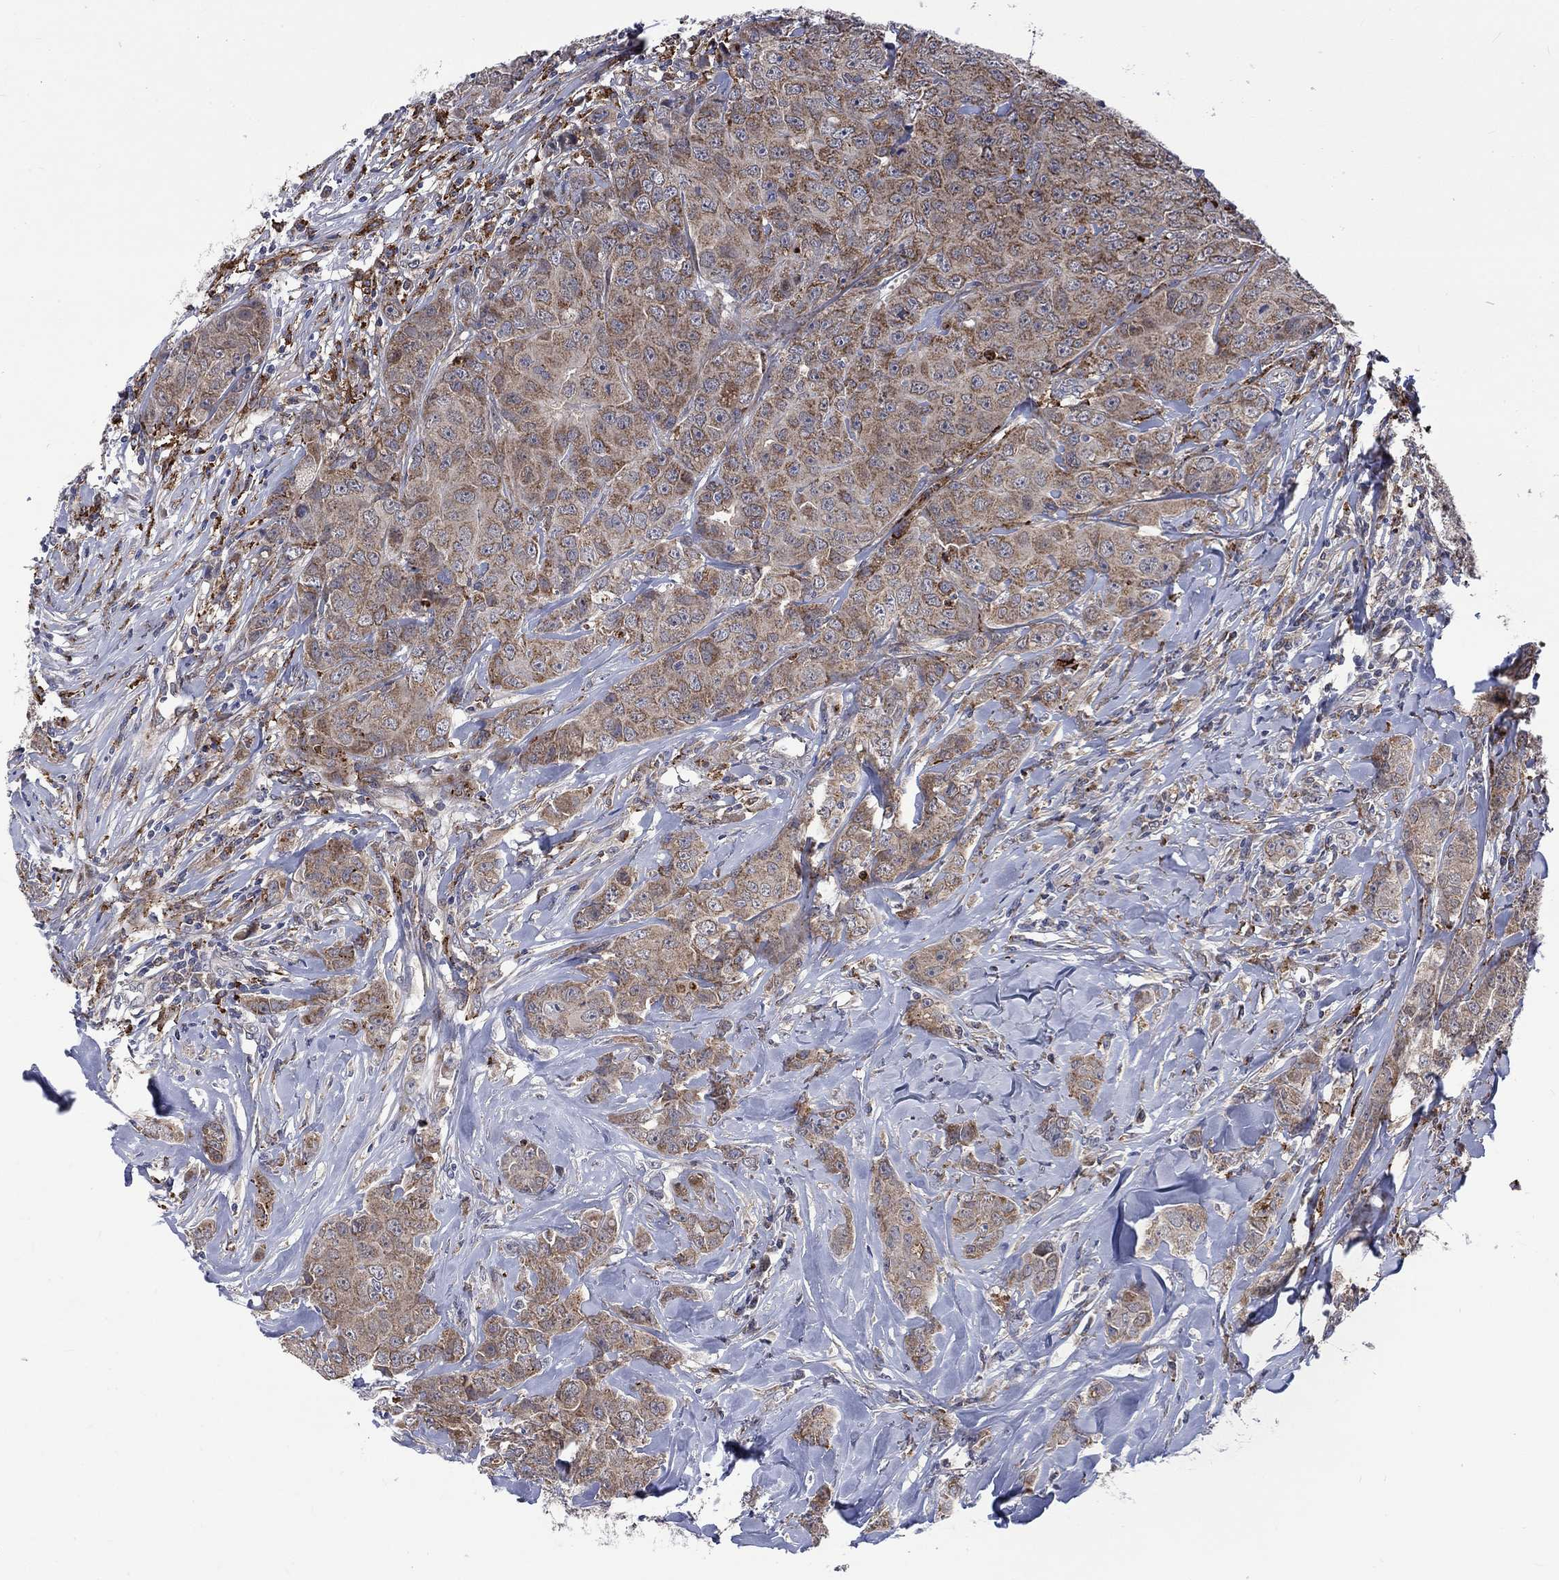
{"staining": {"intensity": "moderate", "quantity": ">75%", "location": "cytoplasmic/membranous"}, "tissue": "breast cancer", "cell_type": "Tumor cells", "image_type": "cancer", "snomed": [{"axis": "morphology", "description": "Duct carcinoma"}, {"axis": "topography", "description": "Breast"}], "caption": "Immunohistochemistry histopathology image of neoplastic tissue: human infiltrating ductal carcinoma (breast) stained using immunohistochemistry (IHC) shows medium levels of moderate protein expression localized specifically in the cytoplasmic/membranous of tumor cells, appearing as a cytoplasmic/membranous brown color.", "gene": "SLC35F2", "patient": {"sex": "female", "age": 43}}